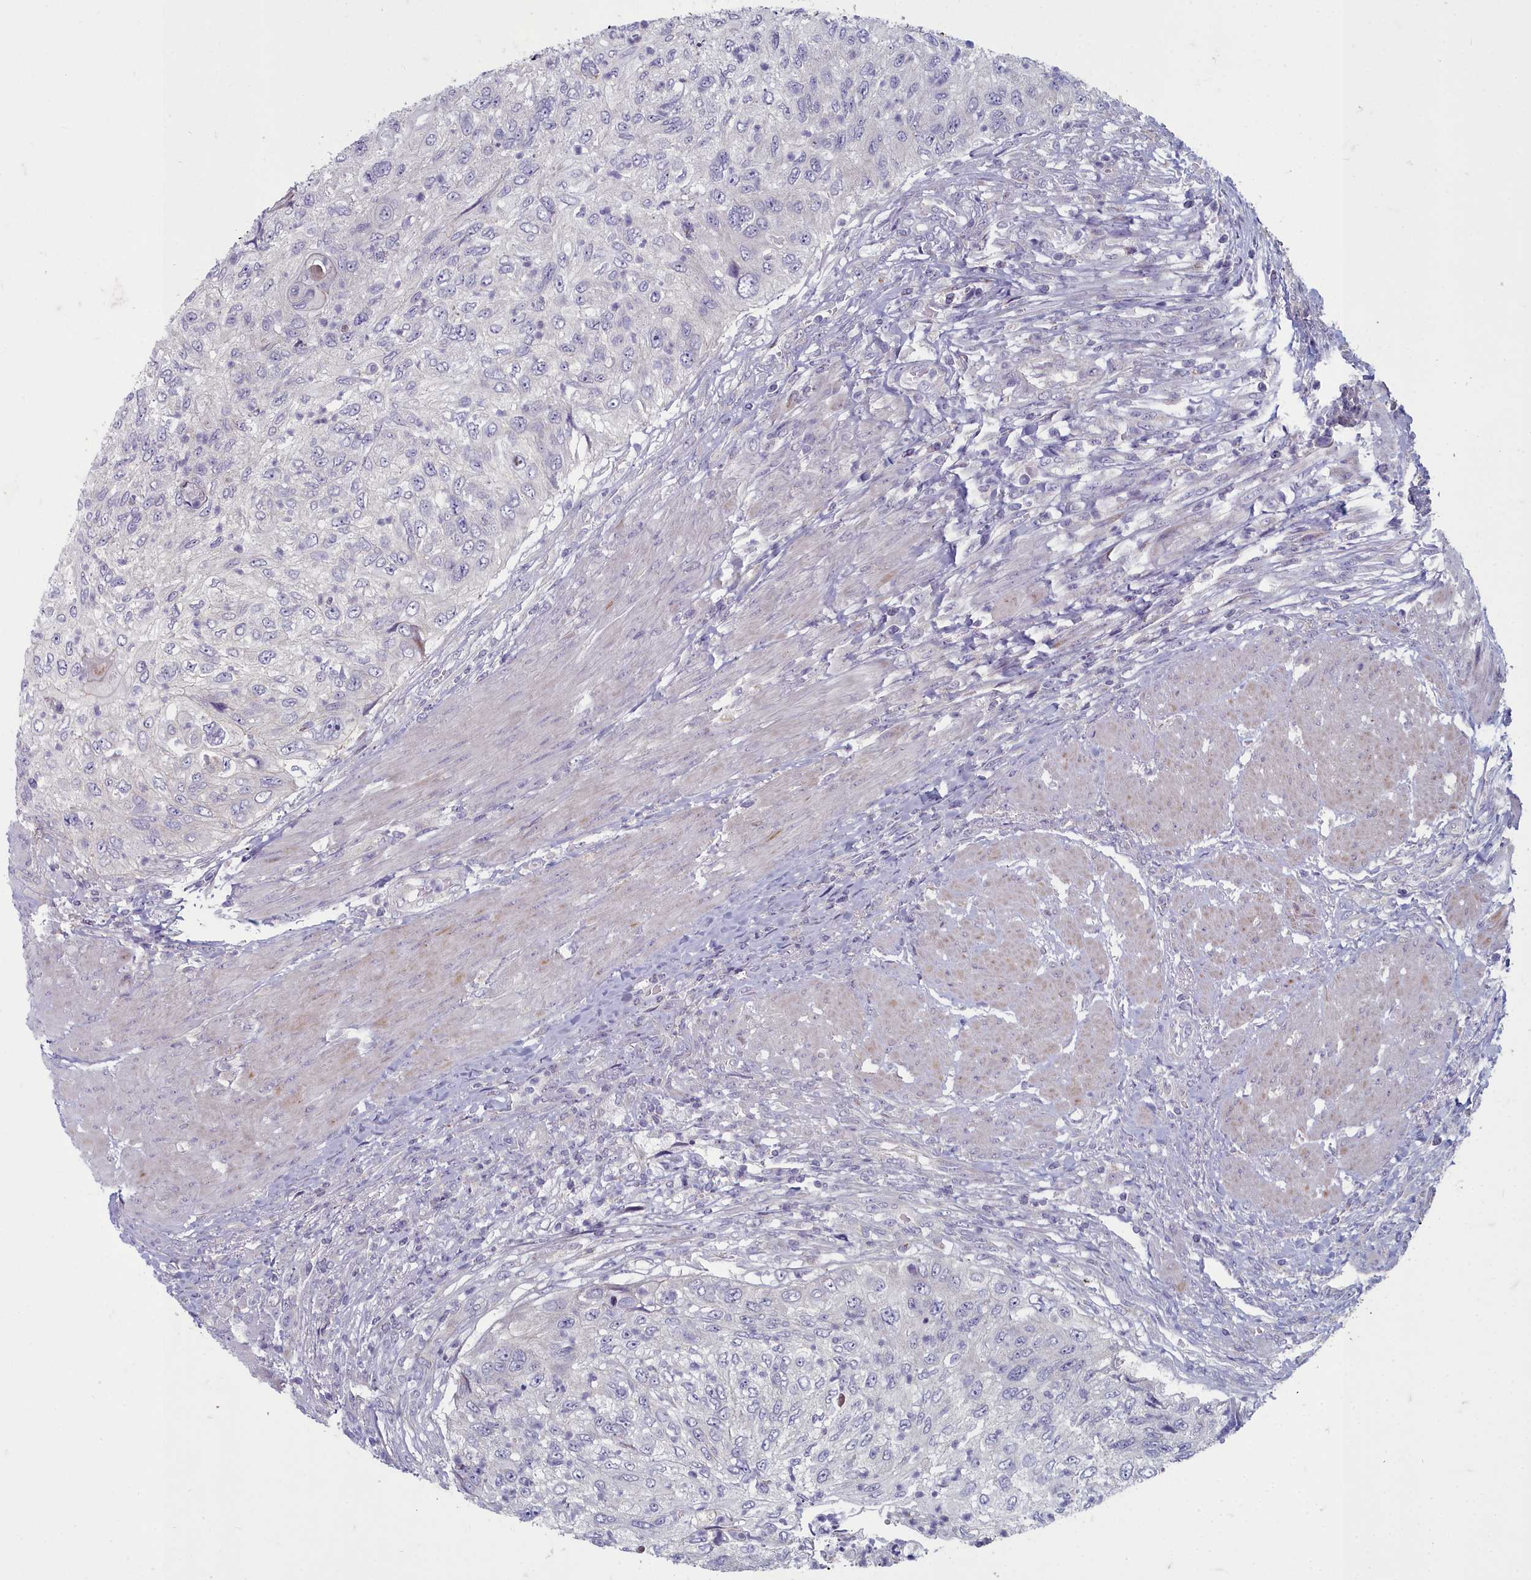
{"staining": {"intensity": "negative", "quantity": "none", "location": "none"}, "tissue": "urothelial cancer", "cell_type": "Tumor cells", "image_type": "cancer", "snomed": [{"axis": "morphology", "description": "Urothelial carcinoma, High grade"}, {"axis": "topography", "description": "Urinary bladder"}], "caption": "IHC image of urothelial cancer stained for a protein (brown), which displays no expression in tumor cells.", "gene": "INSYN2A", "patient": {"sex": "female", "age": 60}}